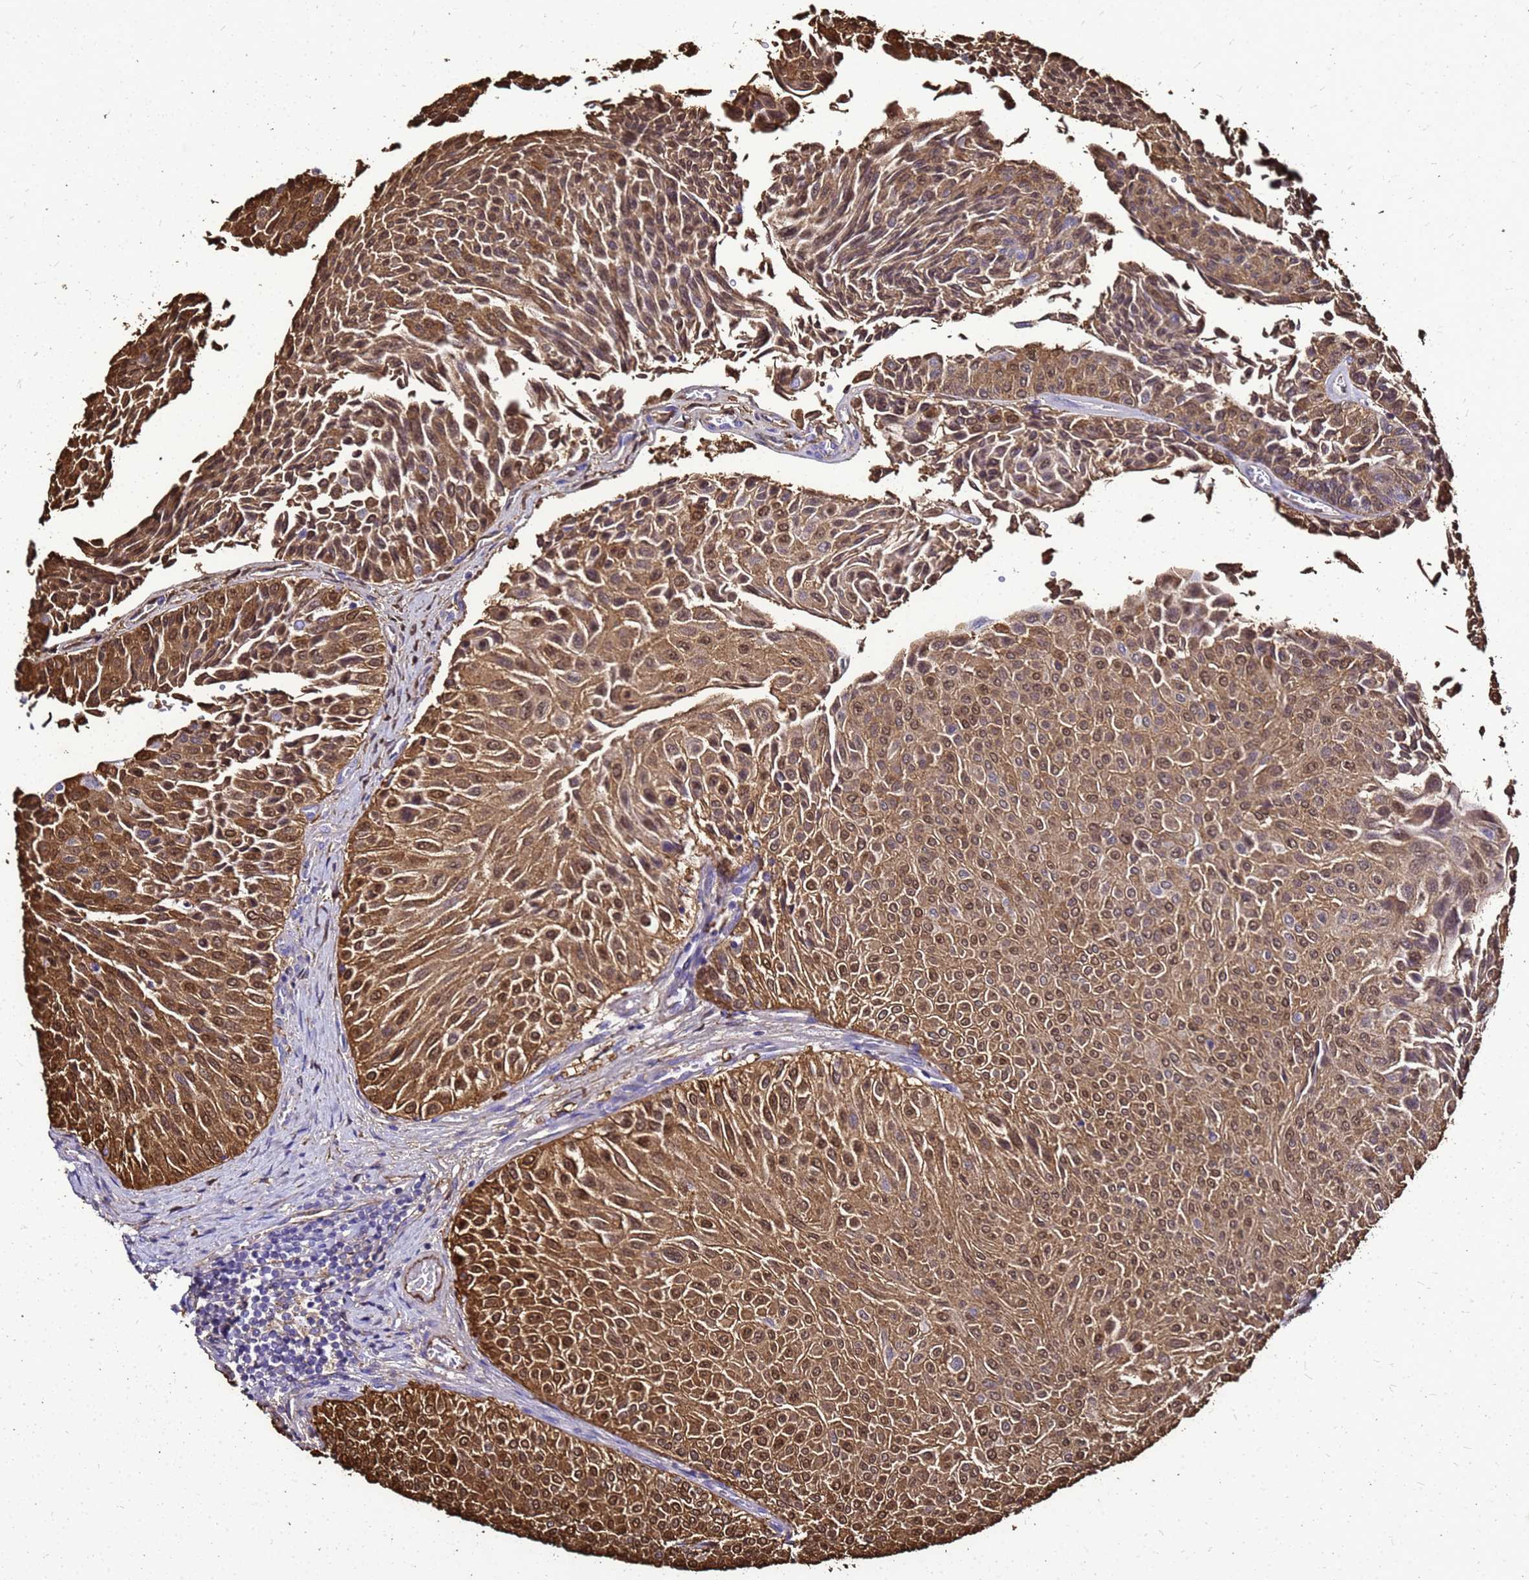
{"staining": {"intensity": "moderate", "quantity": ">75%", "location": "cytoplasmic/membranous,nuclear"}, "tissue": "urothelial cancer", "cell_type": "Tumor cells", "image_type": "cancer", "snomed": [{"axis": "morphology", "description": "Urothelial carcinoma, Low grade"}, {"axis": "topography", "description": "Urinary bladder"}], "caption": "Immunohistochemistry (DAB (3,3'-diaminobenzidine)) staining of human urothelial cancer exhibits moderate cytoplasmic/membranous and nuclear protein expression in approximately >75% of tumor cells.", "gene": "S100A2", "patient": {"sex": "male", "age": 78}}